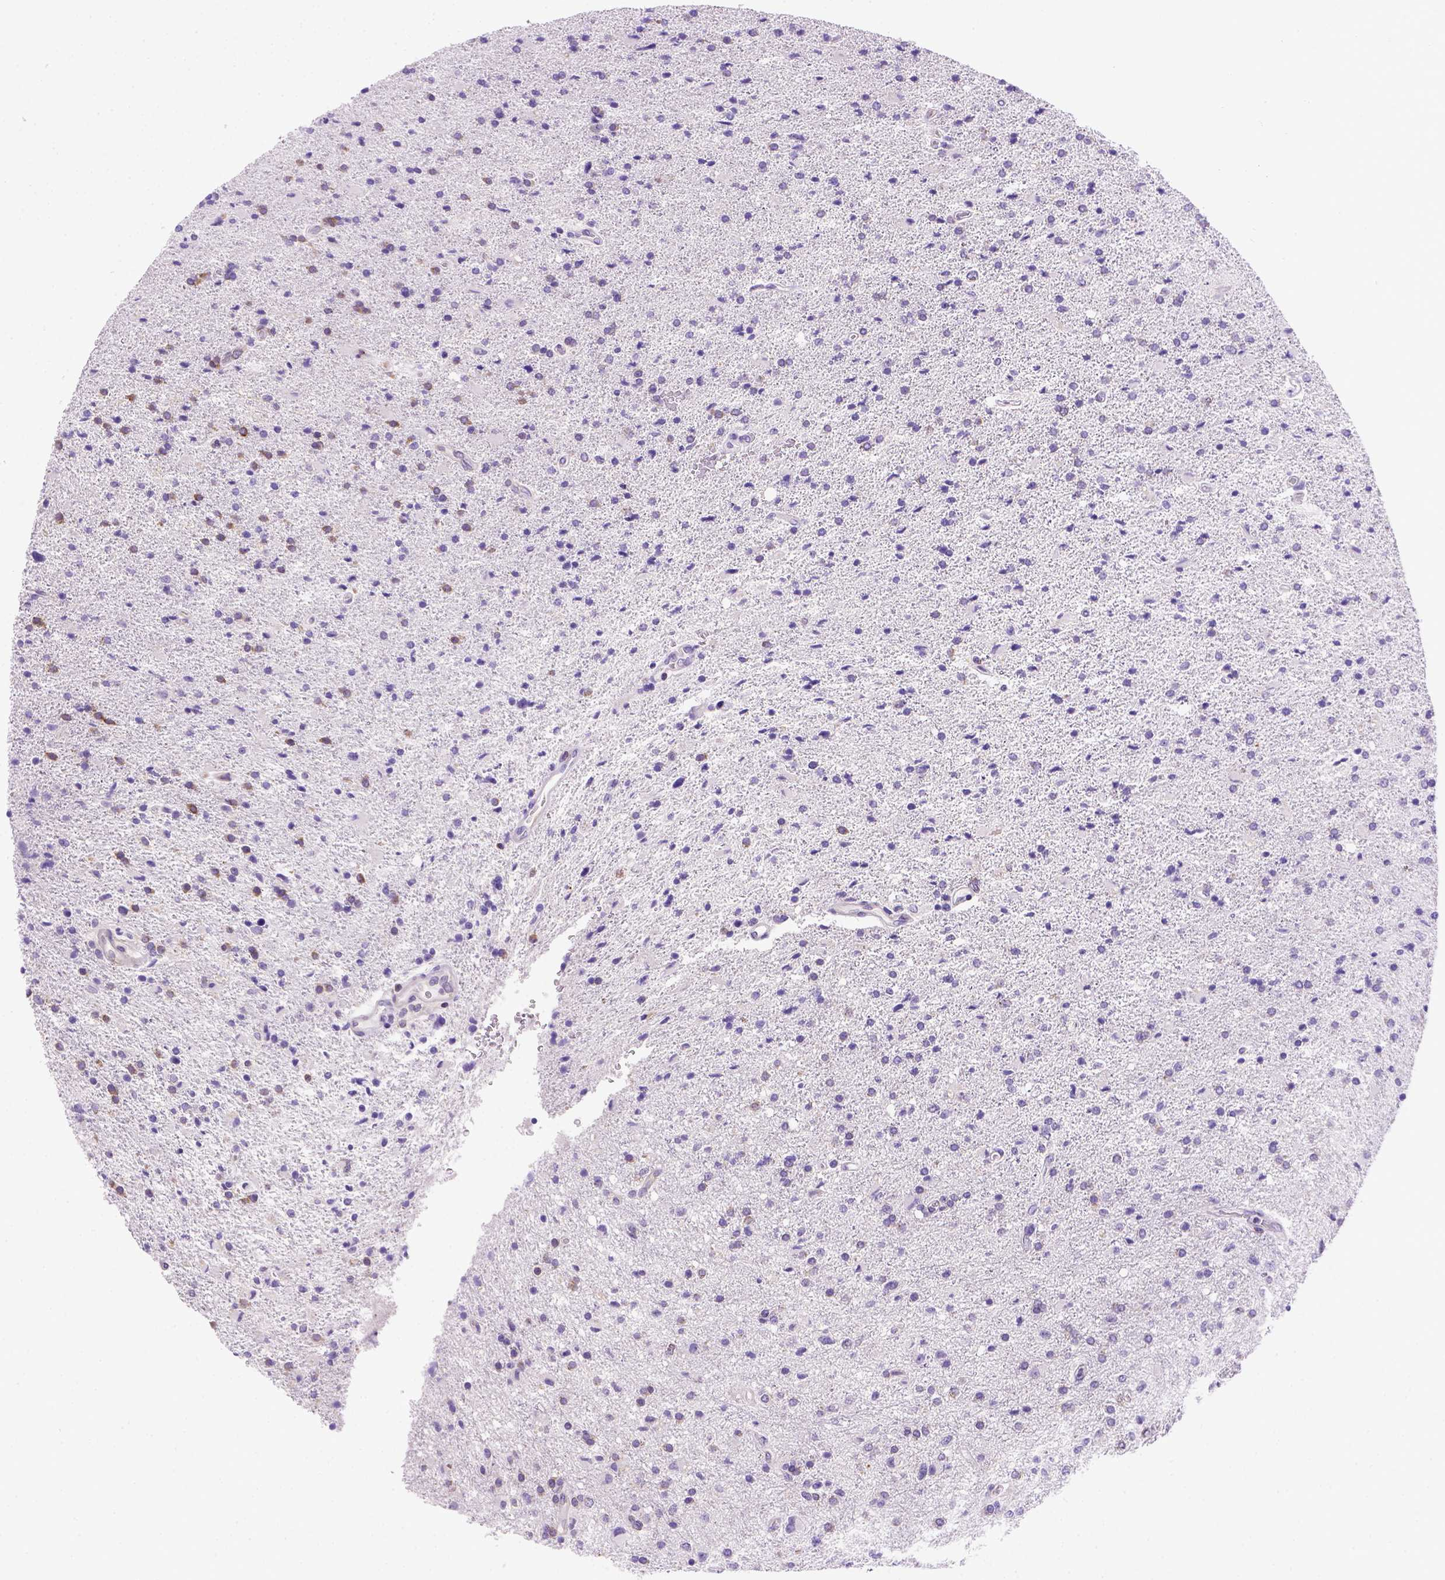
{"staining": {"intensity": "moderate", "quantity": "25%-75%", "location": "cytoplasmic/membranous"}, "tissue": "glioma", "cell_type": "Tumor cells", "image_type": "cancer", "snomed": [{"axis": "morphology", "description": "Glioma, malignant, High grade"}, {"axis": "topography", "description": "Cerebral cortex"}], "caption": "Brown immunohistochemical staining in malignant glioma (high-grade) demonstrates moderate cytoplasmic/membranous positivity in approximately 25%-75% of tumor cells.", "gene": "FOXI1", "patient": {"sex": "male", "age": 70}}